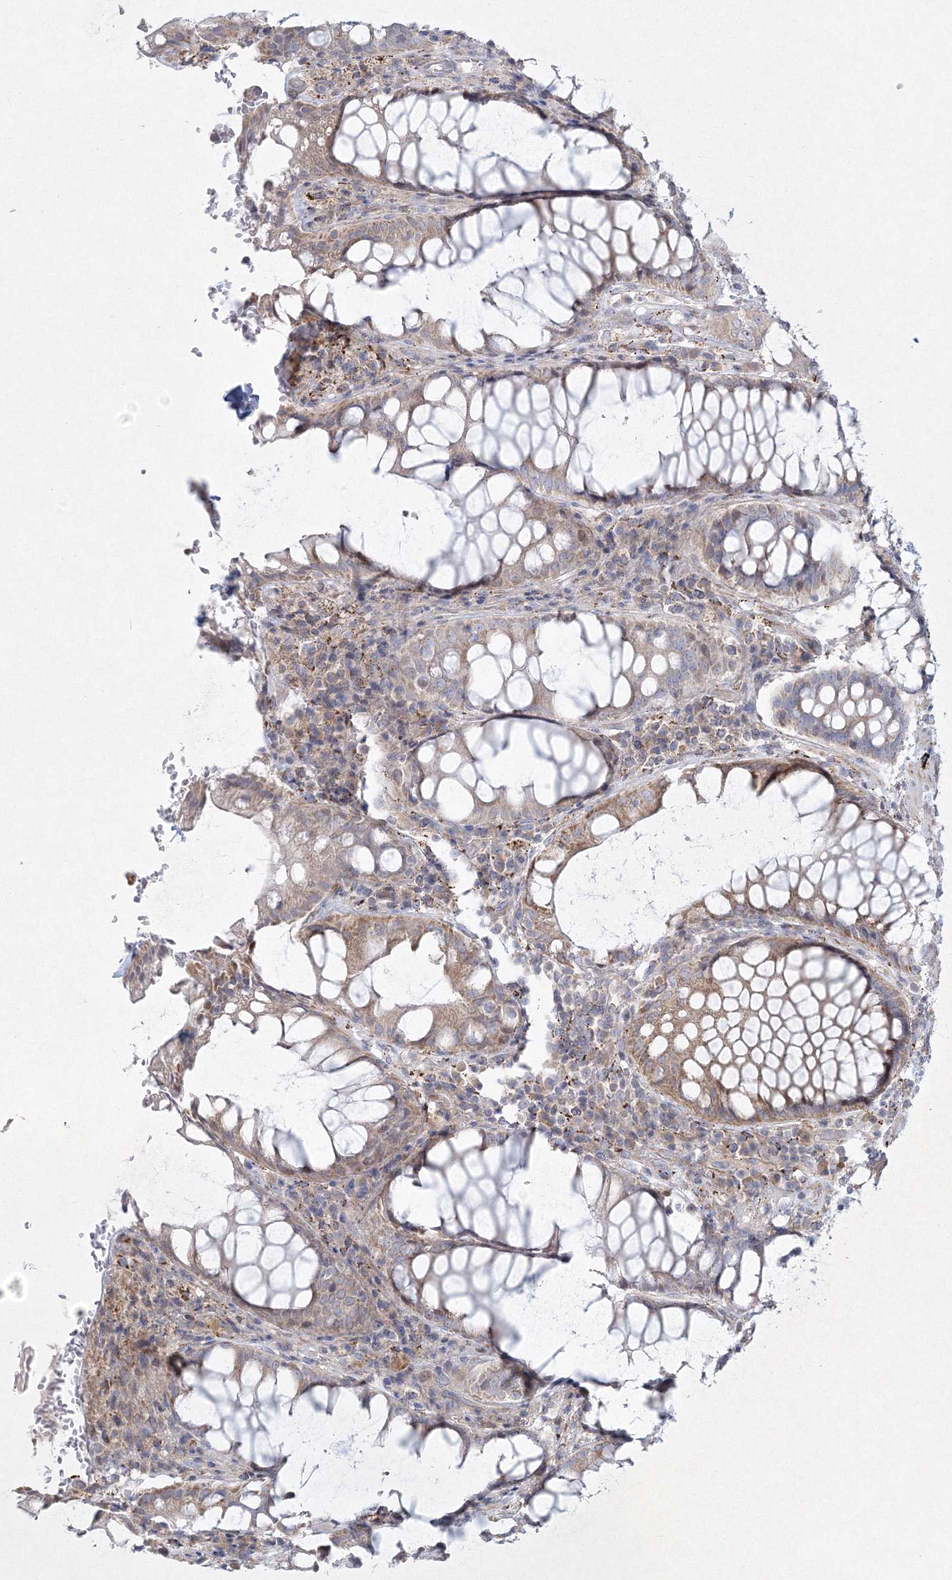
{"staining": {"intensity": "weak", "quantity": ">75%", "location": "cytoplasmic/membranous"}, "tissue": "rectum", "cell_type": "Glandular cells", "image_type": "normal", "snomed": [{"axis": "morphology", "description": "Normal tissue, NOS"}, {"axis": "topography", "description": "Rectum"}], "caption": "This image exhibits IHC staining of normal rectum, with low weak cytoplasmic/membranous staining in about >75% of glandular cells.", "gene": "WDR49", "patient": {"sex": "male", "age": 64}}